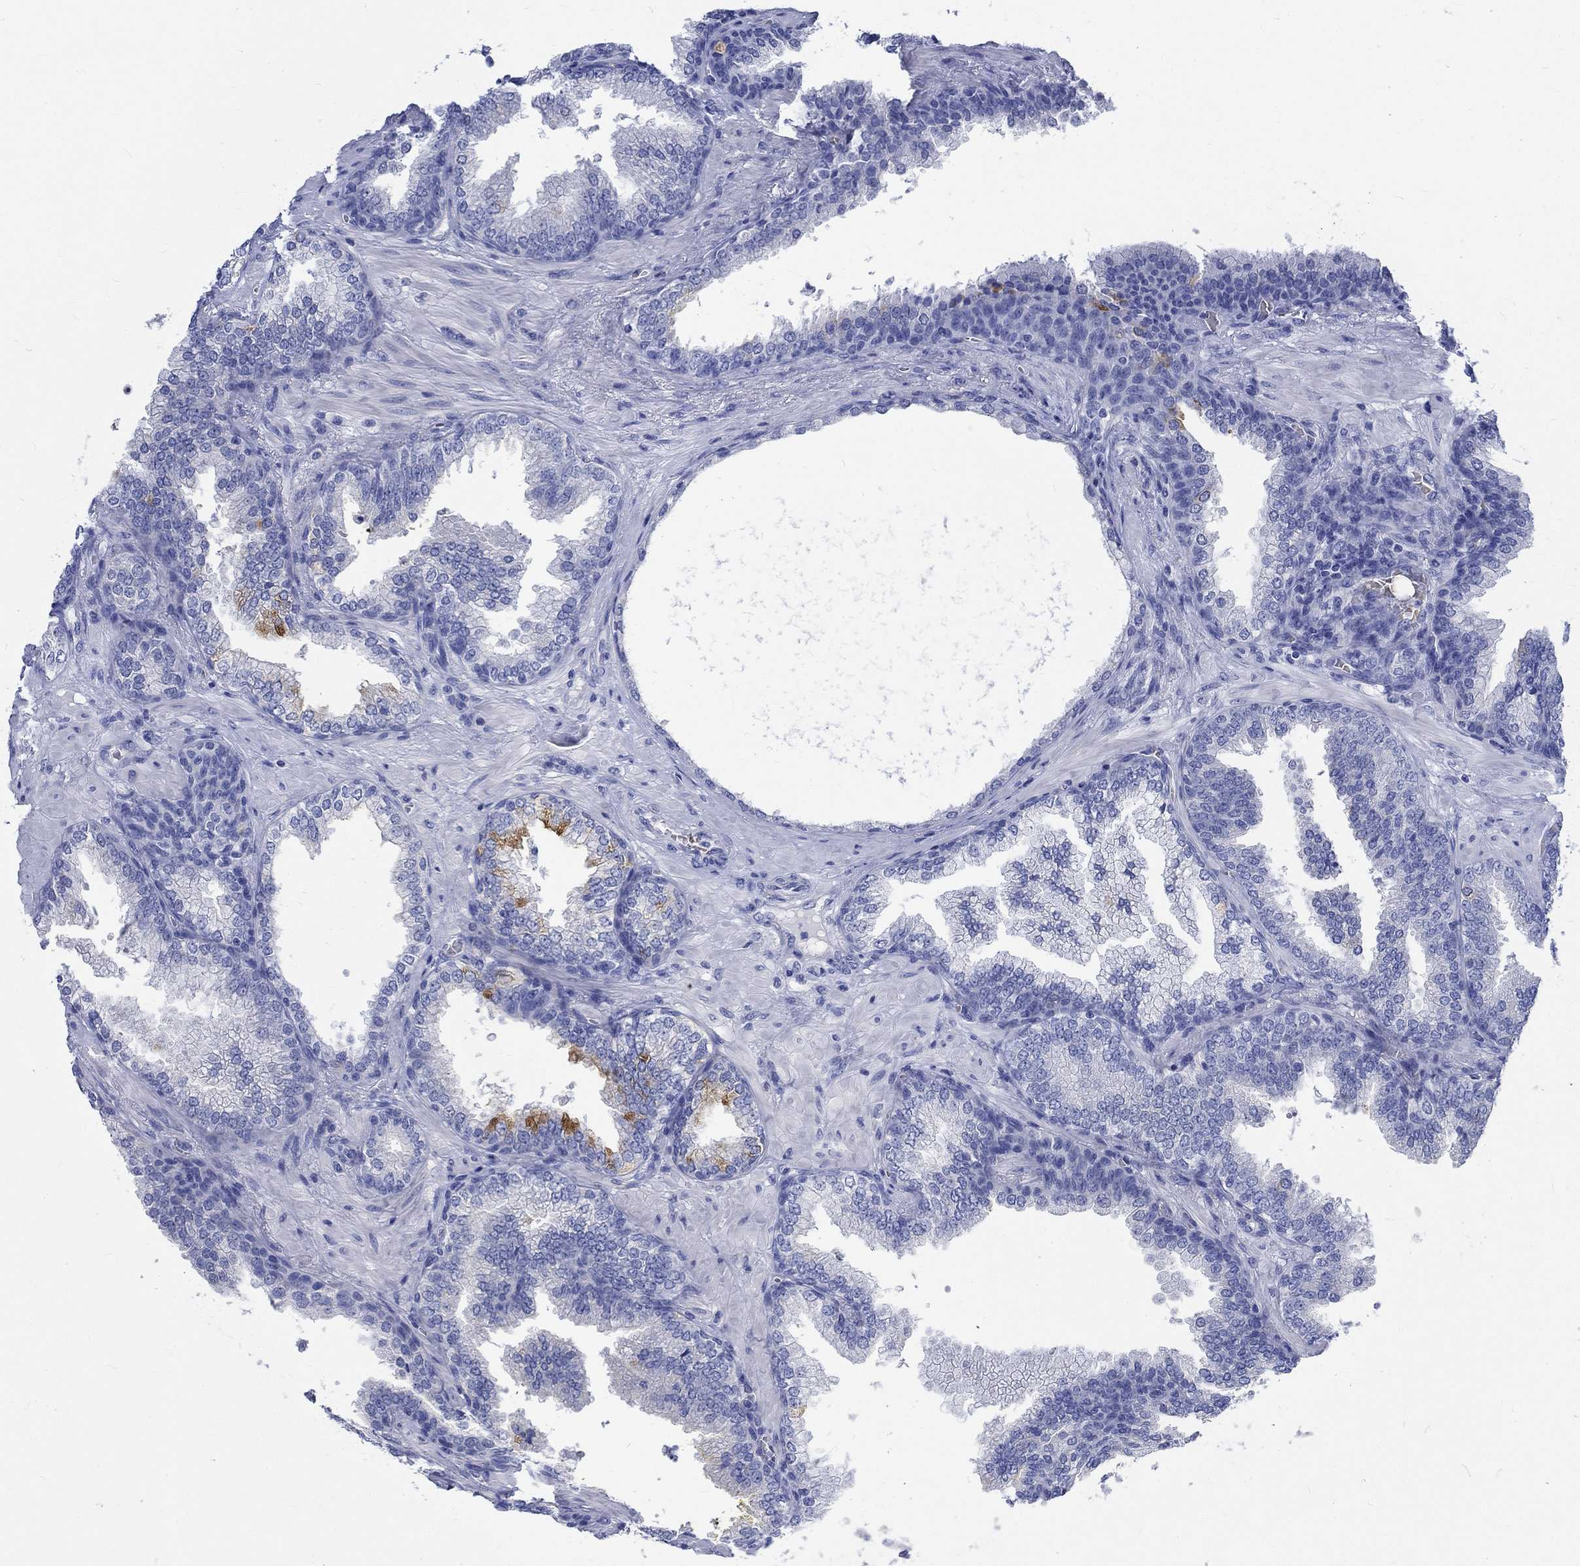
{"staining": {"intensity": "negative", "quantity": "none", "location": "none"}, "tissue": "prostate cancer", "cell_type": "Tumor cells", "image_type": "cancer", "snomed": [{"axis": "morphology", "description": "Adenocarcinoma, Low grade"}, {"axis": "topography", "description": "Prostate"}], "caption": "Immunohistochemistry (IHC) micrograph of prostate cancer (low-grade adenocarcinoma) stained for a protein (brown), which exhibits no staining in tumor cells. (Stains: DAB IHC with hematoxylin counter stain, Microscopy: brightfield microscopy at high magnification).", "gene": "KCNA1", "patient": {"sex": "male", "age": 68}}